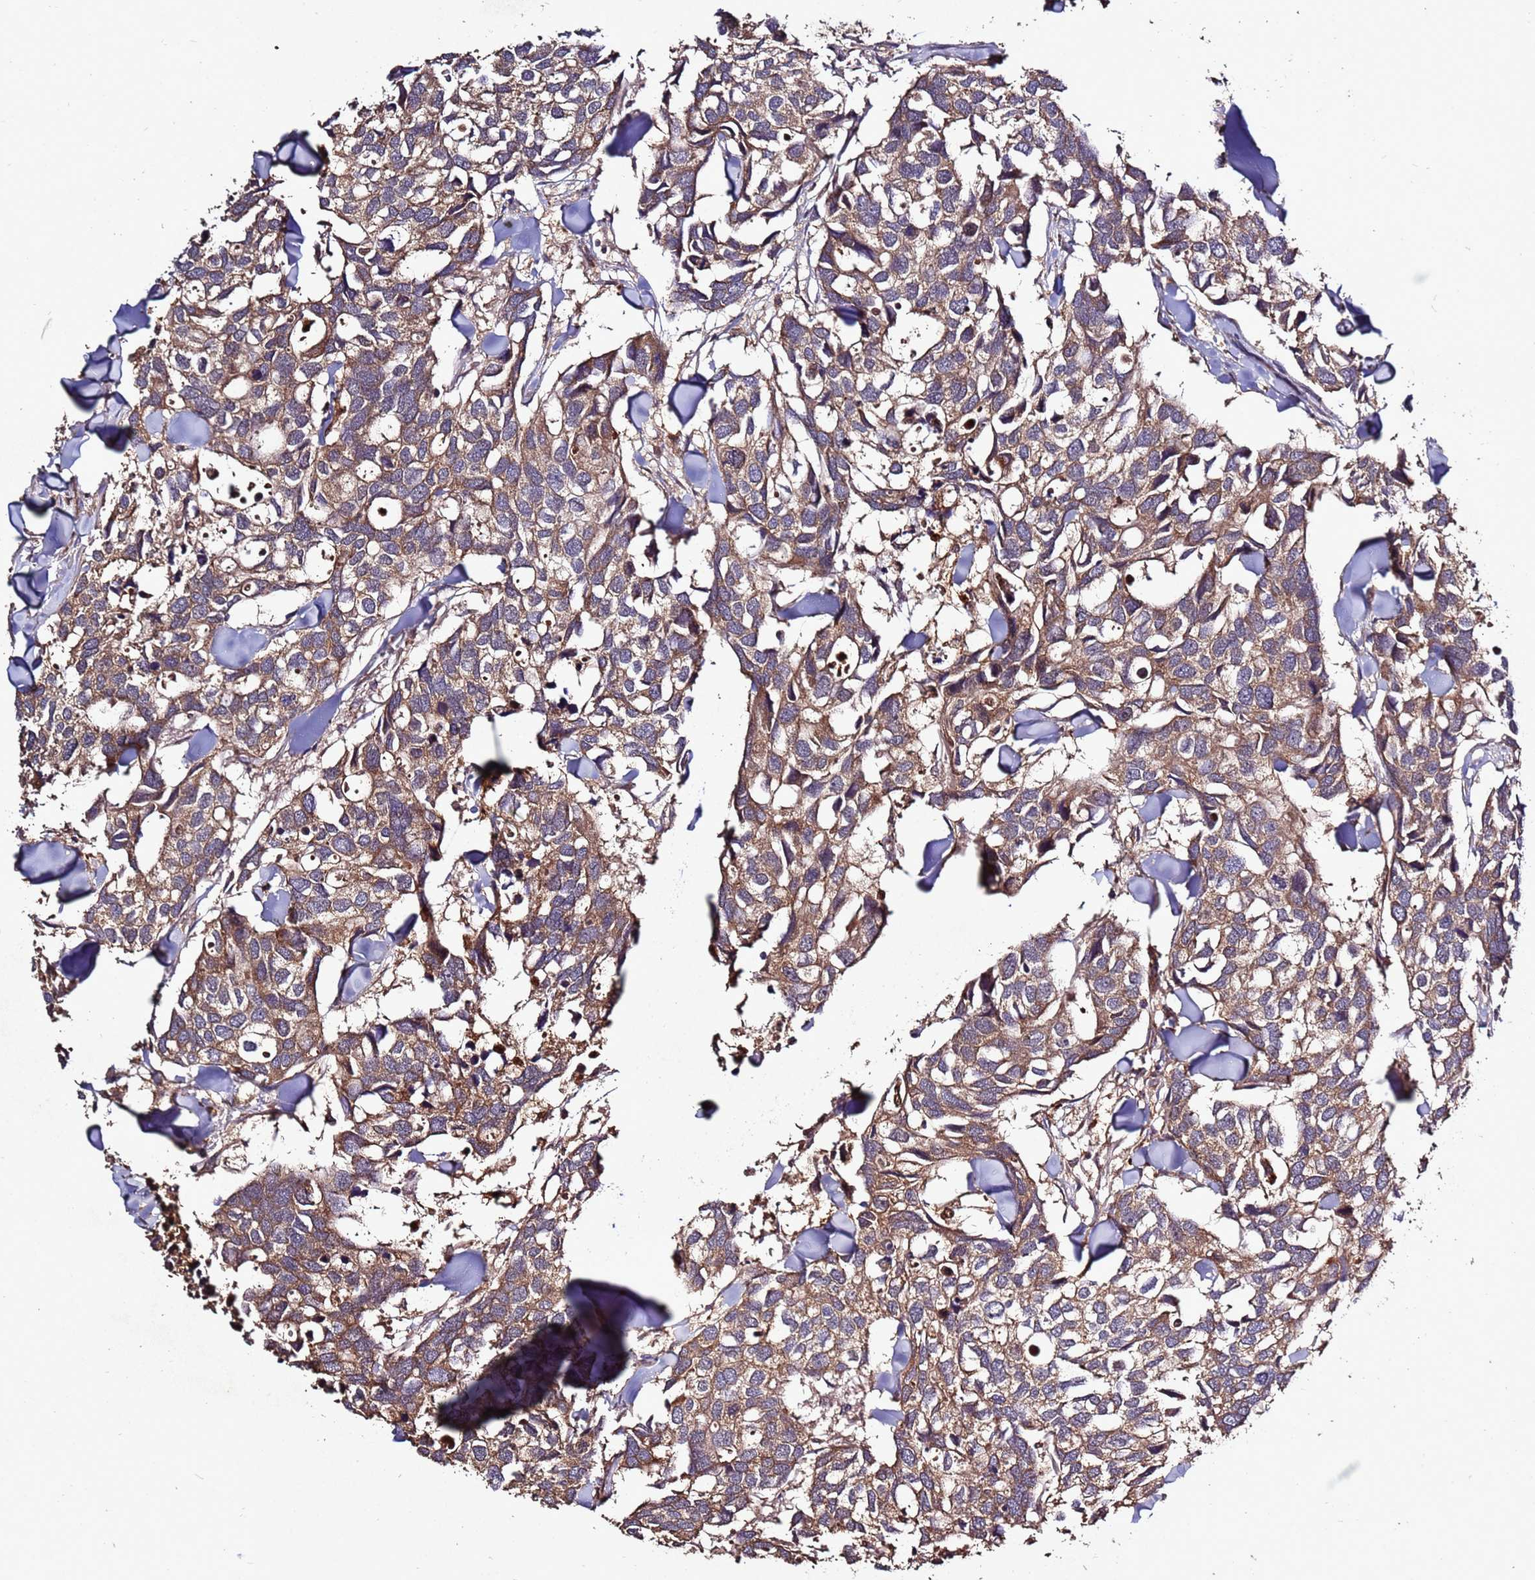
{"staining": {"intensity": "moderate", "quantity": ">75%", "location": "cytoplasmic/membranous"}, "tissue": "breast cancer", "cell_type": "Tumor cells", "image_type": "cancer", "snomed": [{"axis": "morphology", "description": "Duct carcinoma"}, {"axis": "topography", "description": "Breast"}], "caption": "A brown stain shows moderate cytoplasmic/membranous expression of a protein in human invasive ductal carcinoma (breast) tumor cells. Nuclei are stained in blue.", "gene": "RPS15A", "patient": {"sex": "female", "age": 83}}